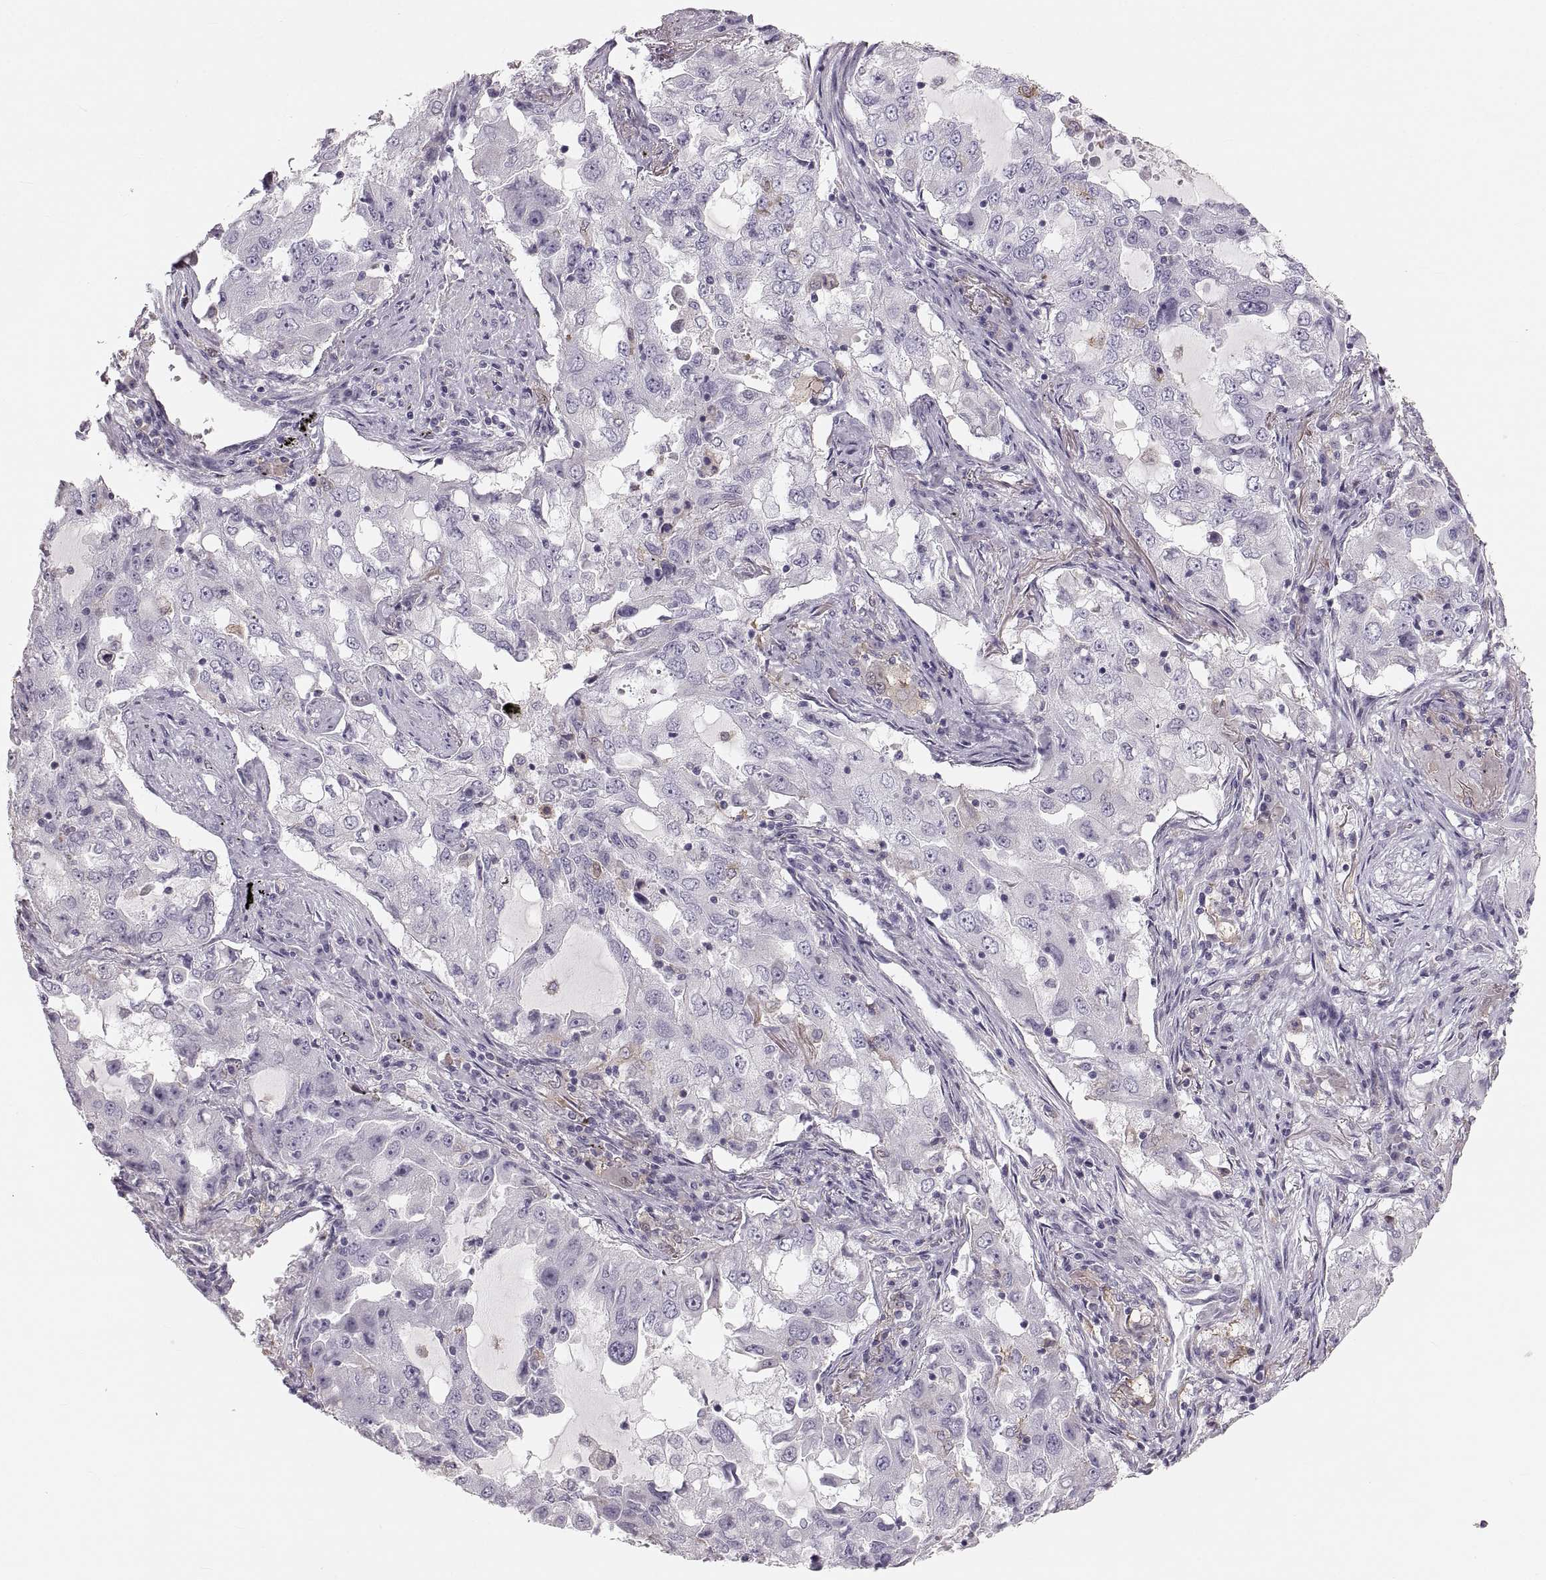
{"staining": {"intensity": "negative", "quantity": "none", "location": "none"}, "tissue": "lung cancer", "cell_type": "Tumor cells", "image_type": "cancer", "snomed": [{"axis": "morphology", "description": "Adenocarcinoma, NOS"}, {"axis": "topography", "description": "Lung"}], "caption": "Human lung adenocarcinoma stained for a protein using immunohistochemistry displays no positivity in tumor cells.", "gene": "RUNDC3A", "patient": {"sex": "female", "age": 61}}